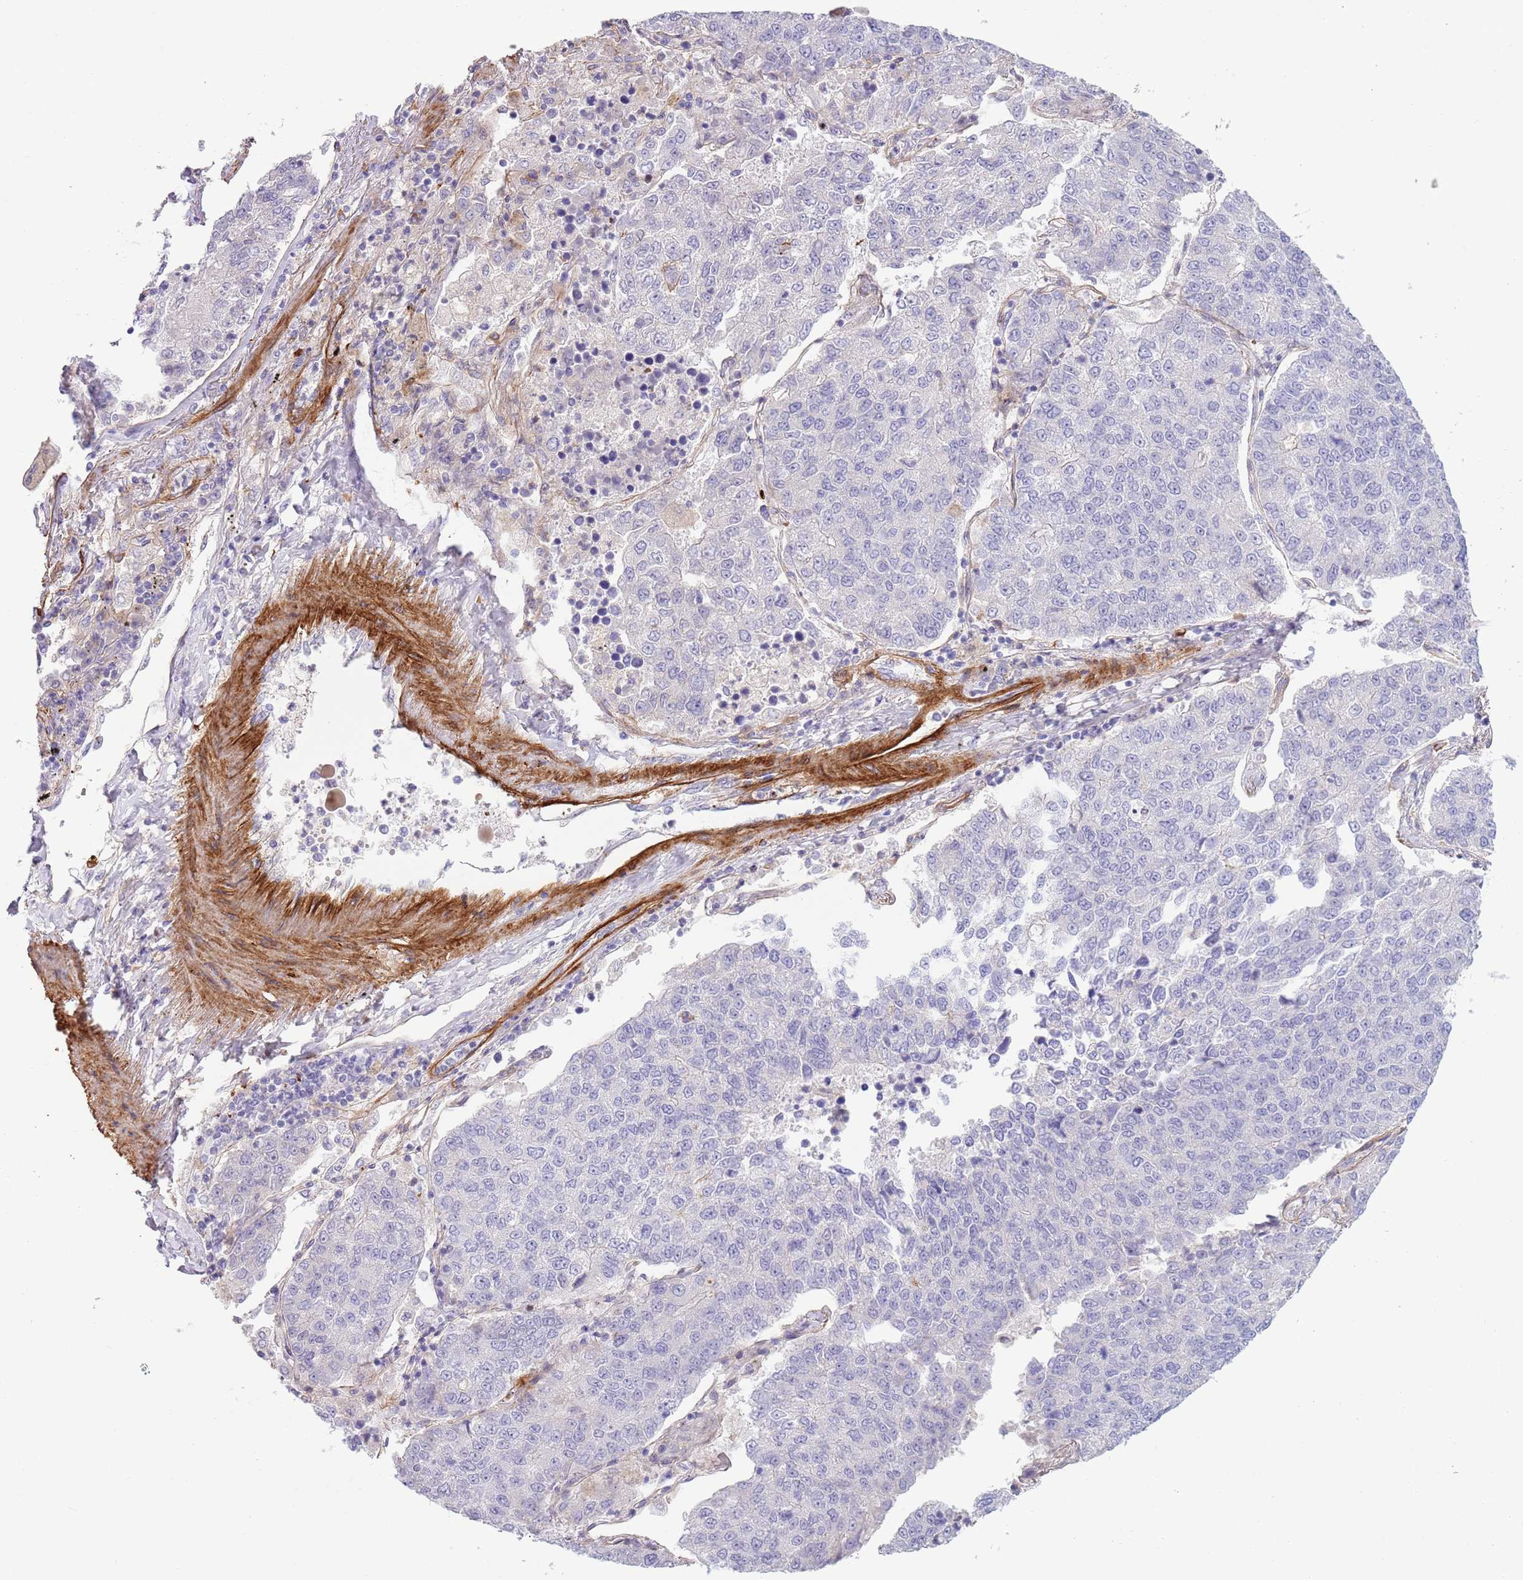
{"staining": {"intensity": "negative", "quantity": "none", "location": "none"}, "tissue": "lung cancer", "cell_type": "Tumor cells", "image_type": "cancer", "snomed": [{"axis": "morphology", "description": "Squamous cell carcinoma, NOS"}, {"axis": "topography", "description": "Lung"}], "caption": "Human lung cancer stained for a protein using IHC reveals no staining in tumor cells.", "gene": "TINAGL1", "patient": {"sex": "female", "age": 70}}